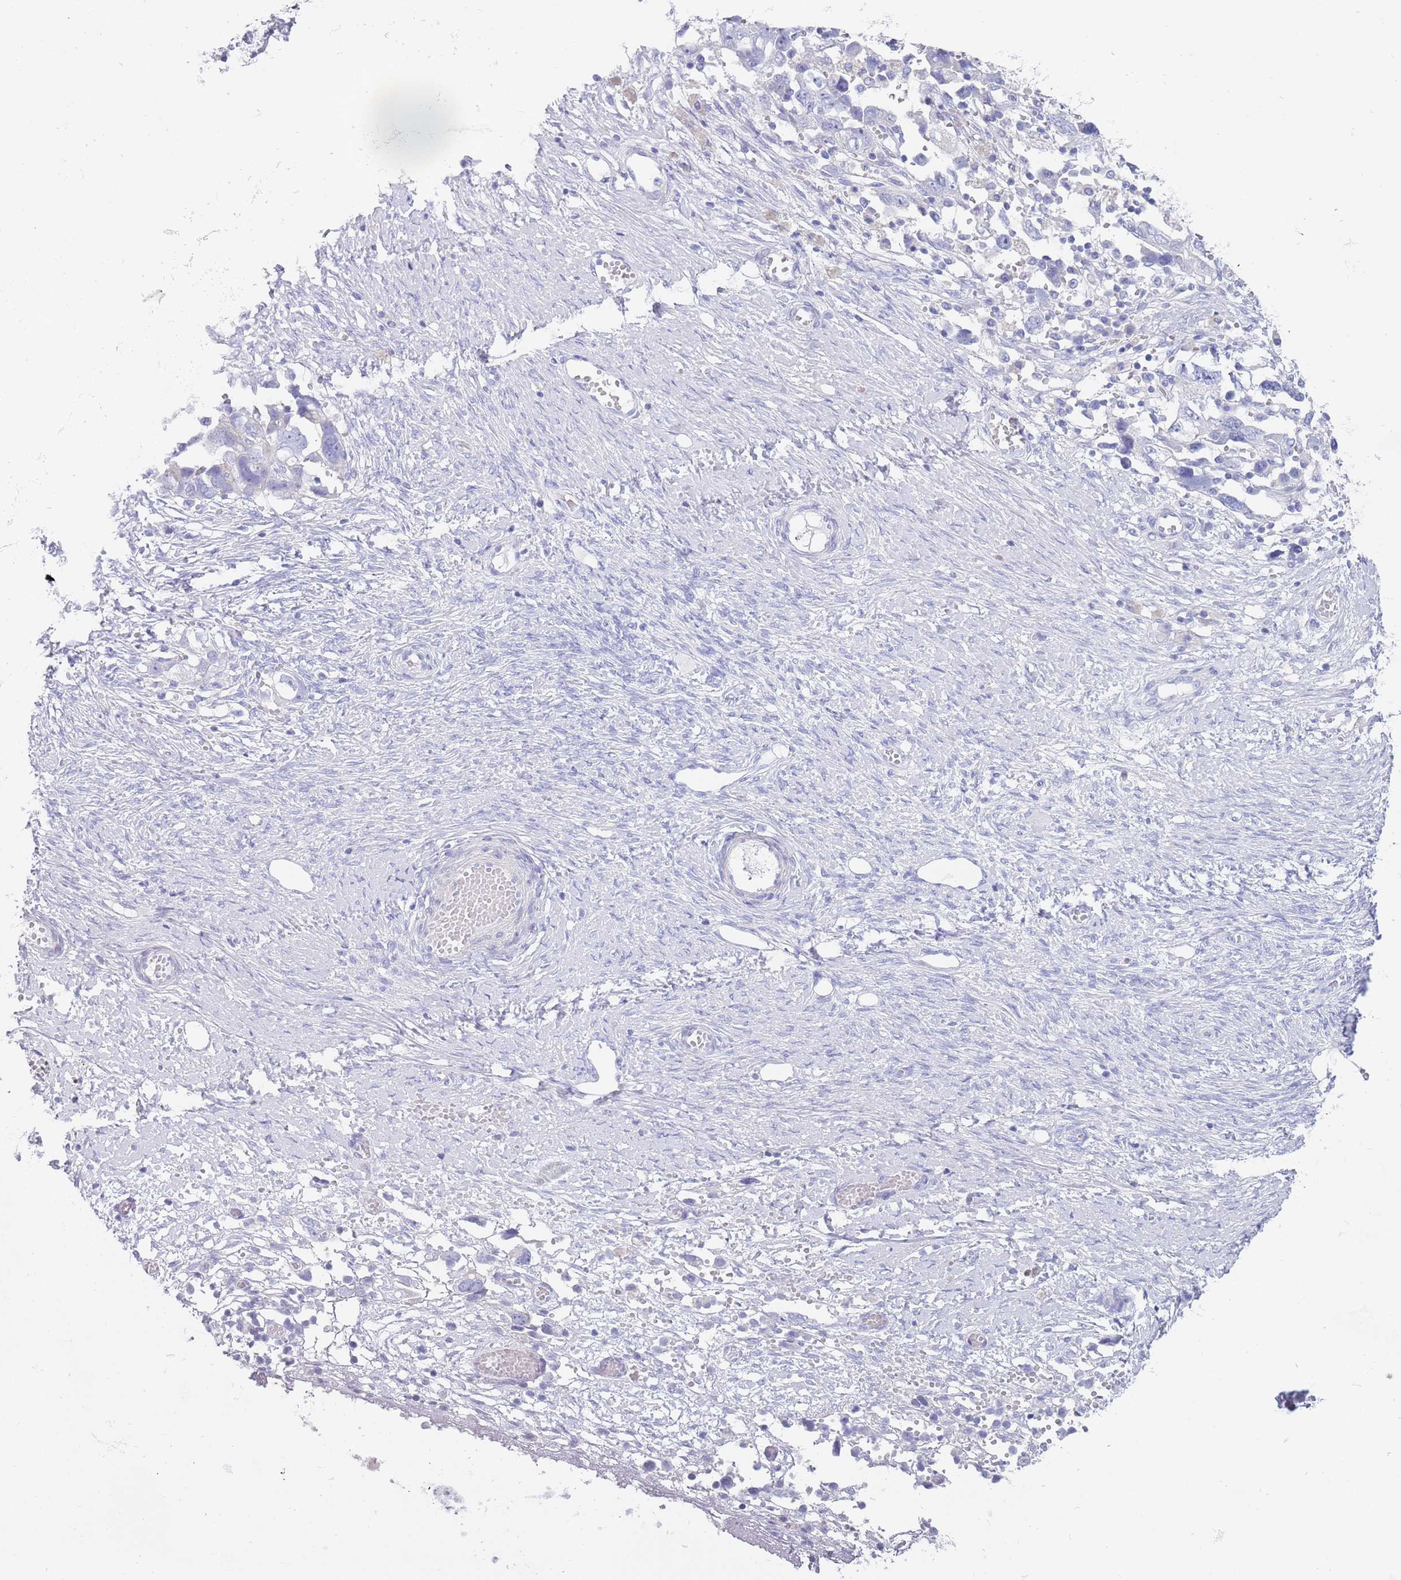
{"staining": {"intensity": "negative", "quantity": "none", "location": "none"}, "tissue": "ovarian cancer", "cell_type": "Tumor cells", "image_type": "cancer", "snomed": [{"axis": "morphology", "description": "Carcinoma, NOS"}, {"axis": "morphology", "description": "Cystadenocarcinoma, serous, NOS"}, {"axis": "topography", "description": "Ovary"}], "caption": "Tumor cells are negative for protein expression in human ovarian cancer. (DAB (3,3'-diaminobenzidine) IHC, high magnification).", "gene": "CPXM2", "patient": {"sex": "female", "age": 69}}